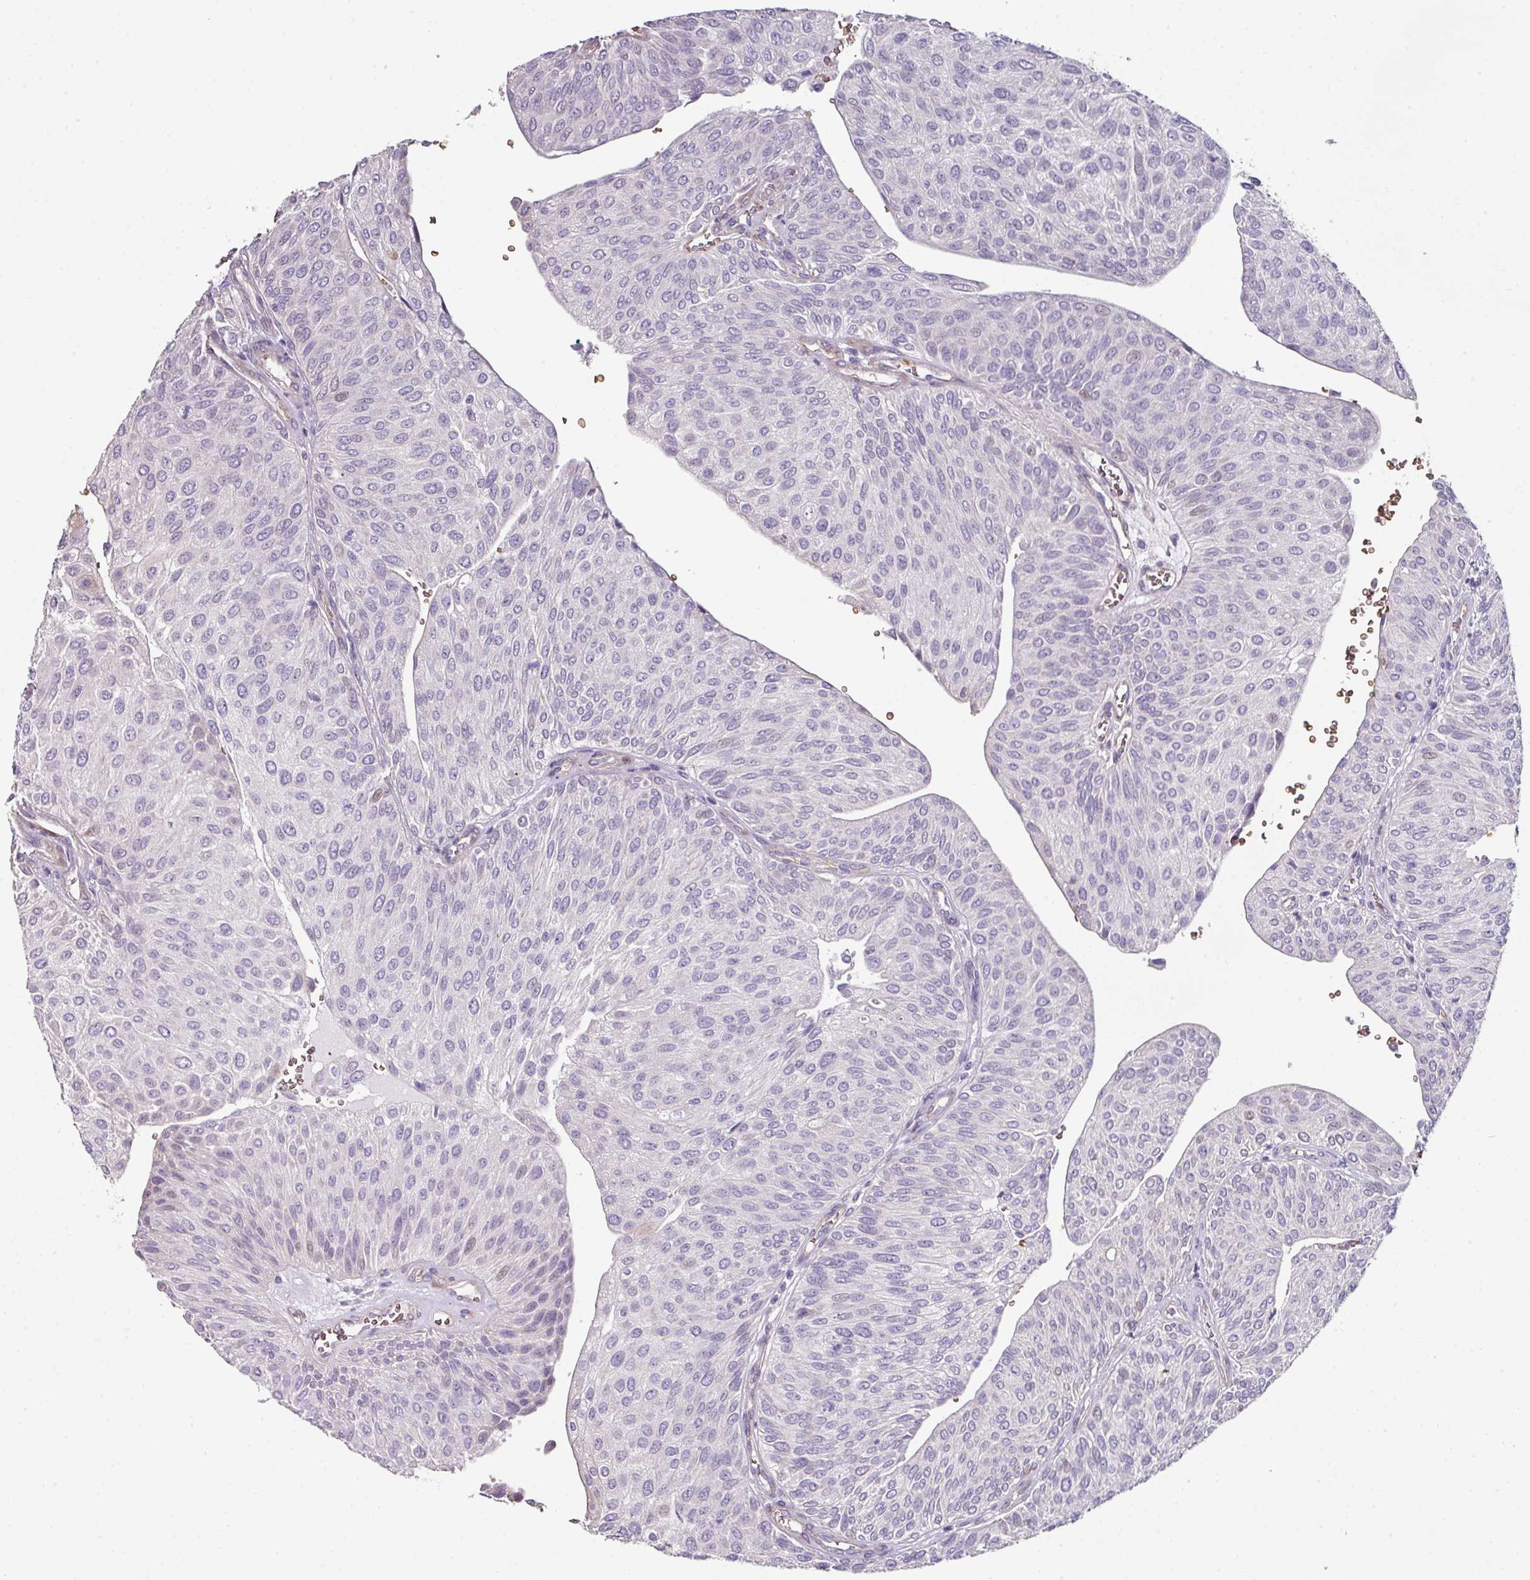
{"staining": {"intensity": "negative", "quantity": "none", "location": "none"}, "tissue": "urothelial cancer", "cell_type": "Tumor cells", "image_type": "cancer", "snomed": [{"axis": "morphology", "description": "Urothelial carcinoma, NOS"}, {"axis": "topography", "description": "Urinary bladder"}], "caption": "Transitional cell carcinoma stained for a protein using immunohistochemistry displays no positivity tumor cells.", "gene": "ANO9", "patient": {"sex": "male", "age": 67}}